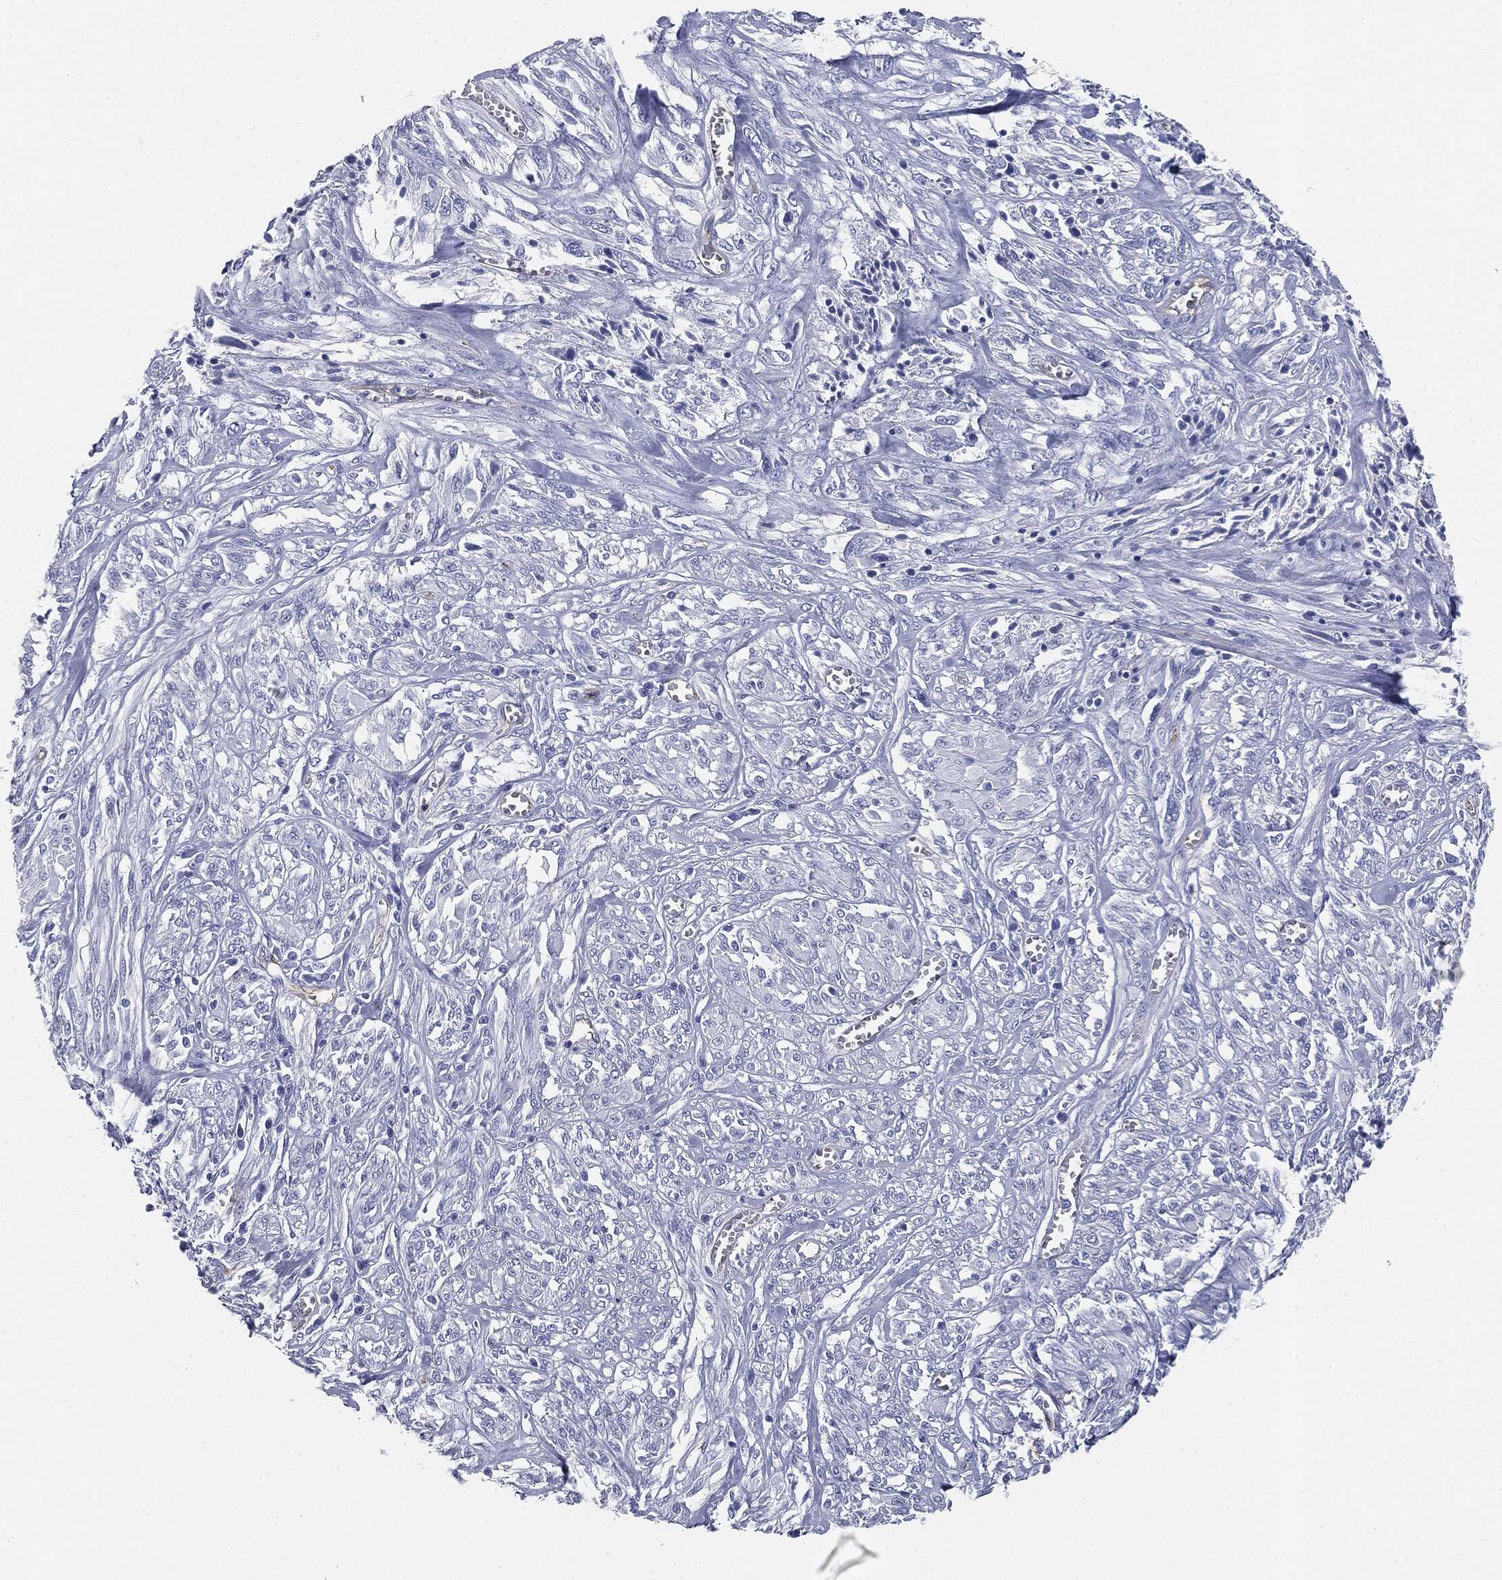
{"staining": {"intensity": "negative", "quantity": "none", "location": "none"}, "tissue": "melanoma", "cell_type": "Tumor cells", "image_type": "cancer", "snomed": [{"axis": "morphology", "description": "Malignant melanoma, NOS"}, {"axis": "topography", "description": "Skin"}], "caption": "Tumor cells show no significant protein staining in melanoma.", "gene": "MUC5AC", "patient": {"sex": "female", "age": 91}}